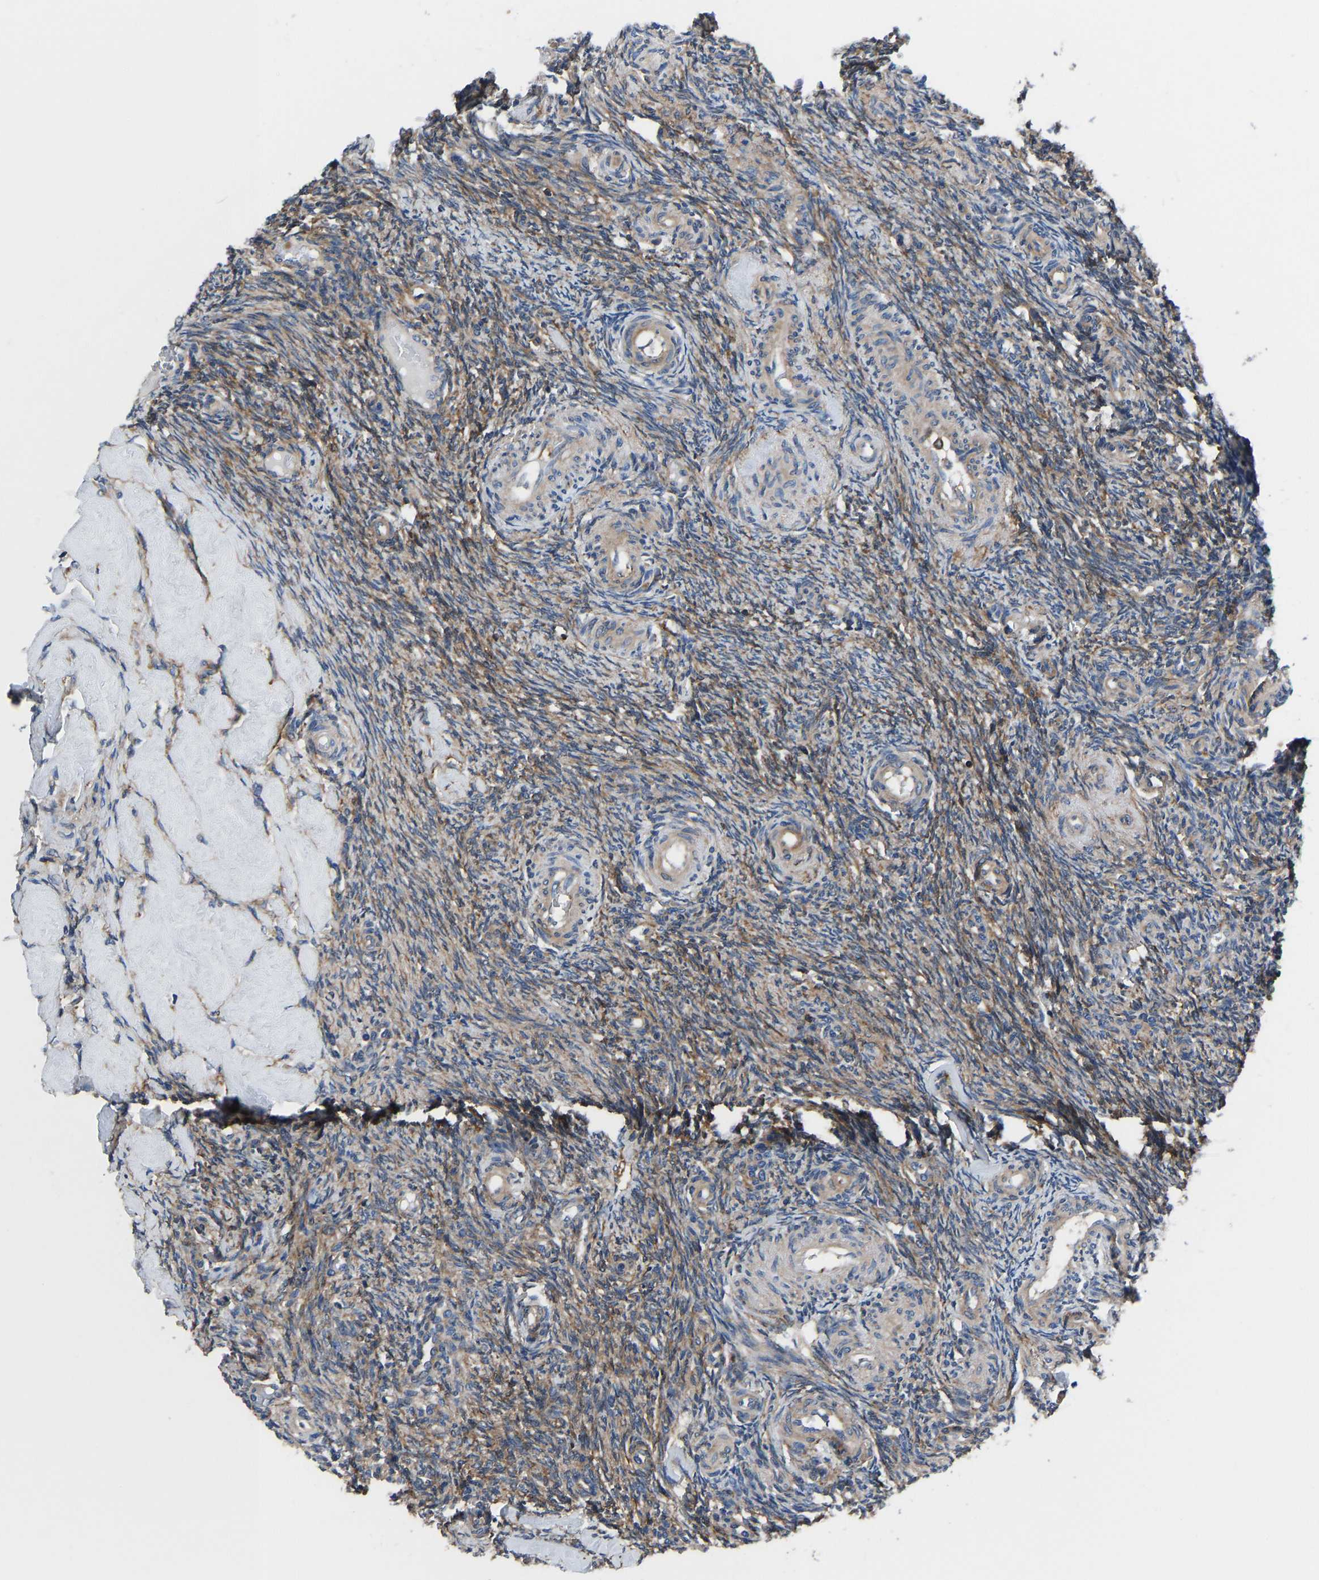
{"staining": {"intensity": "strong", "quantity": ">75%", "location": "cytoplasmic/membranous"}, "tissue": "ovary", "cell_type": "Follicle cells", "image_type": "normal", "snomed": [{"axis": "morphology", "description": "Normal tissue, NOS"}, {"axis": "topography", "description": "Ovary"}], "caption": "Immunohistochemistry (IHC) of unremarkable ovary reveals high levels of strong cytoplasmic/membranous staining in approximately >75% of follicle cells.", "gene": "PRKAR1A", "patient": {"sex": "female", "age": 41}}